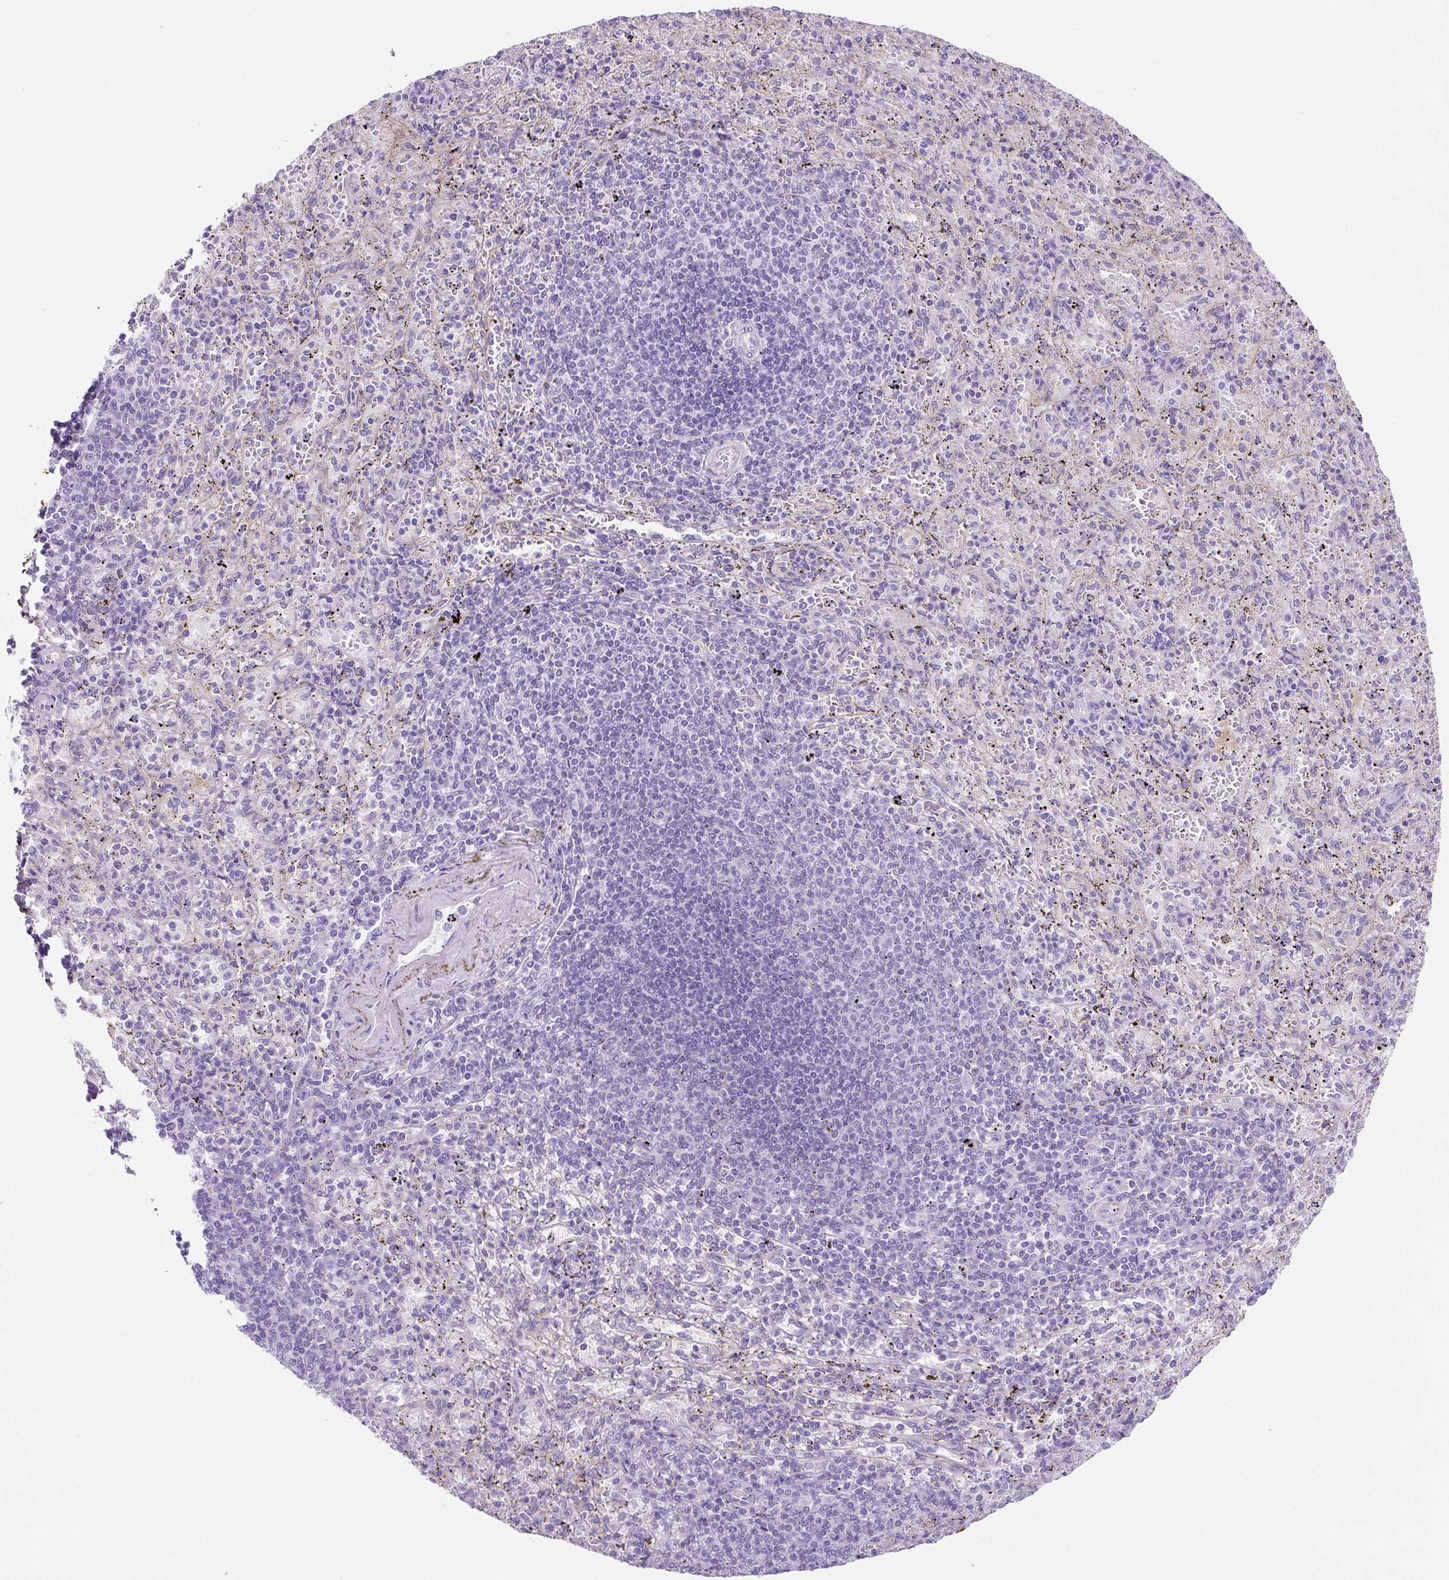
{"staining": {"intensity": "negative", "quantity": "none", "location": "none"}, "tissue": "spleen", "cell_type": "Cells in red pulp", "image_type": "normal", "snomed": [{"axis": "morphology", "description": "Normal tissue, NOS"}, {"axis": "topography", "description": "Spleen"}], "caption": "This is an immunohistochemistry micrograph of benign spleen. There is no expression in cells in red pulp.", "gene": "KRT12", "patient": {"sex": "male", "age": 57}}